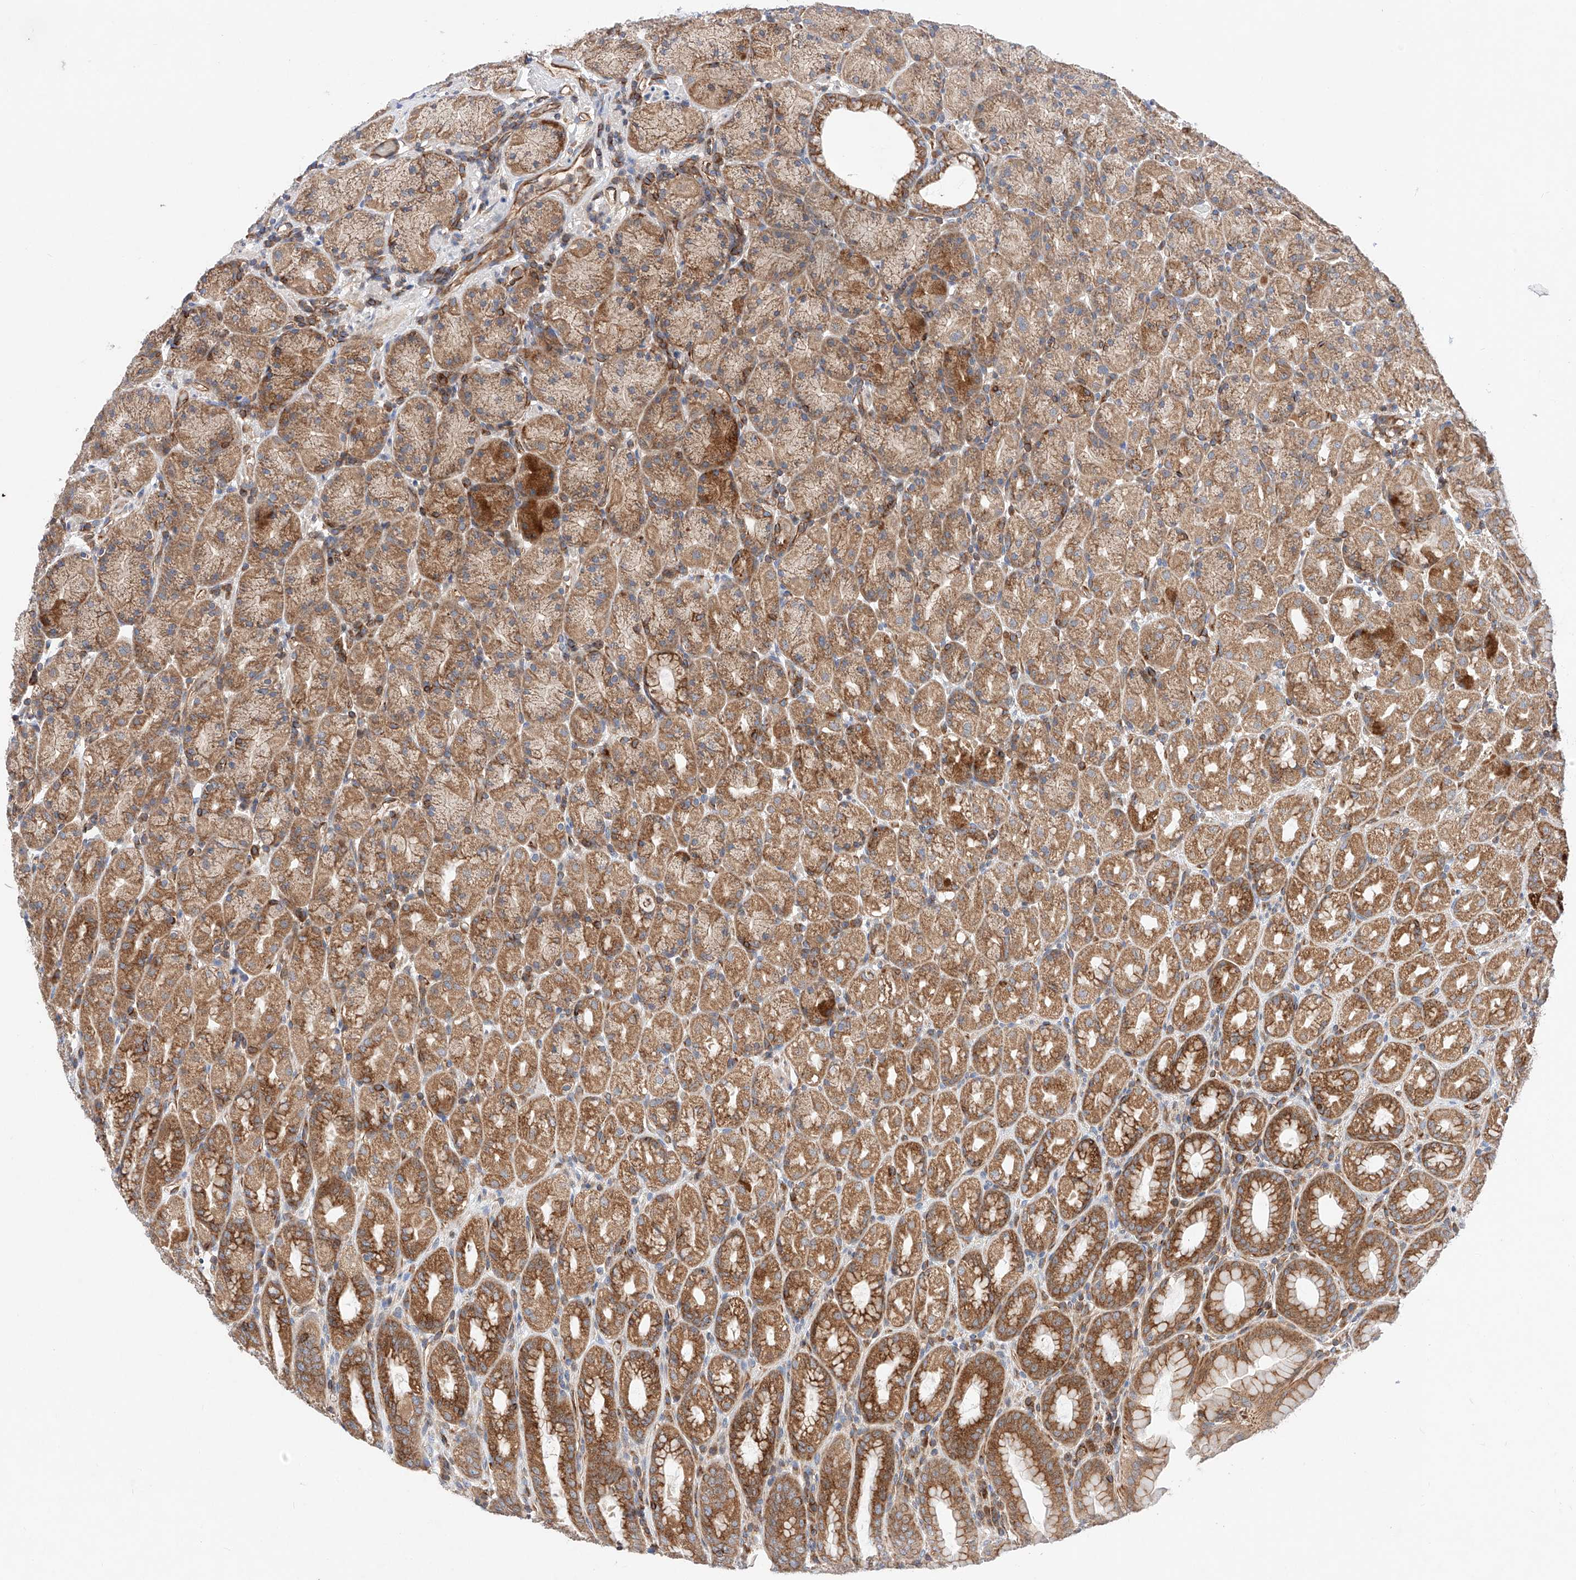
{"staining": {"intensity": "moderate", "quantity": ">75%", "location": "cytoplasmic/membranous"}, "tissue": "stomach", "cell_type": "Glandular cells", "image_type": "normal", "snomed": [{"axis": "morphology", "description": "Normal tissue, NOS"}, {"axis": "topography", "description": "Stomach, upper"}], "caption": "Brown immunohistochemical staining in unremarkable human stomach exhibits moderate cytoplasmic/membranous staining in approximately >75% of glandular cells.", "gene": "NR1D1", "patient": {"sex": "male", "age": 68}}